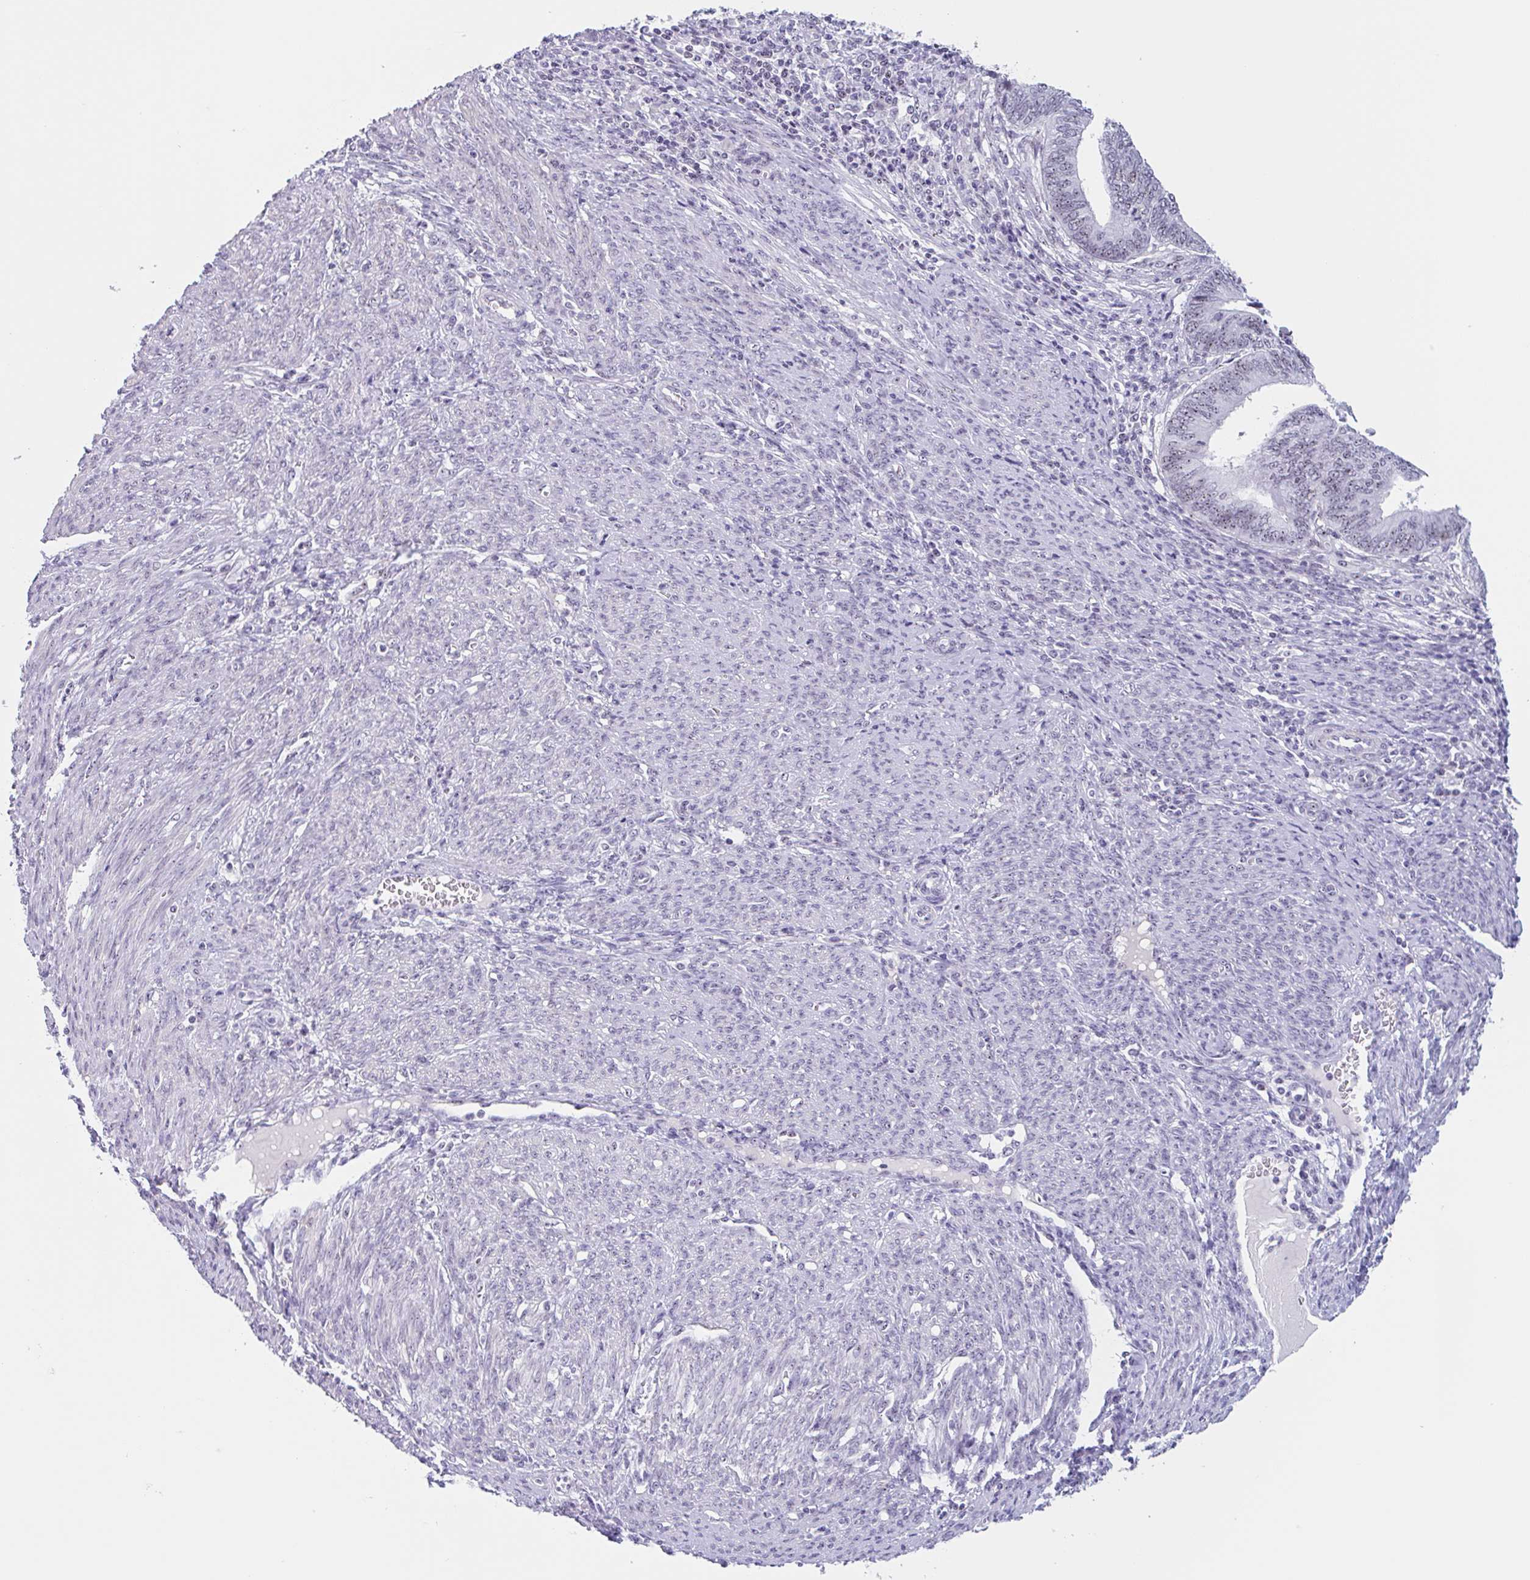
{"staining": {"intensity": "moderate", "quantity": ">75%", "location": "nuclear"}, "tissue": "endometrial cancer", "cell_type": "Tumor cells", "image_type": "cancer", "snomed": [{"axis": "morphology", "description": "Adenocarcinoma, NOS"}, {"axis": "topography", "description": "Uterus"}, {"axis": "topography", "description": "Endometrium"}], "caption": "A brown stain highlights moderate nuclear staining of a protein in endometrial cancer tumor cells.", "gene": "LENG9", "patient": {"sex": "female", "age": 70}}